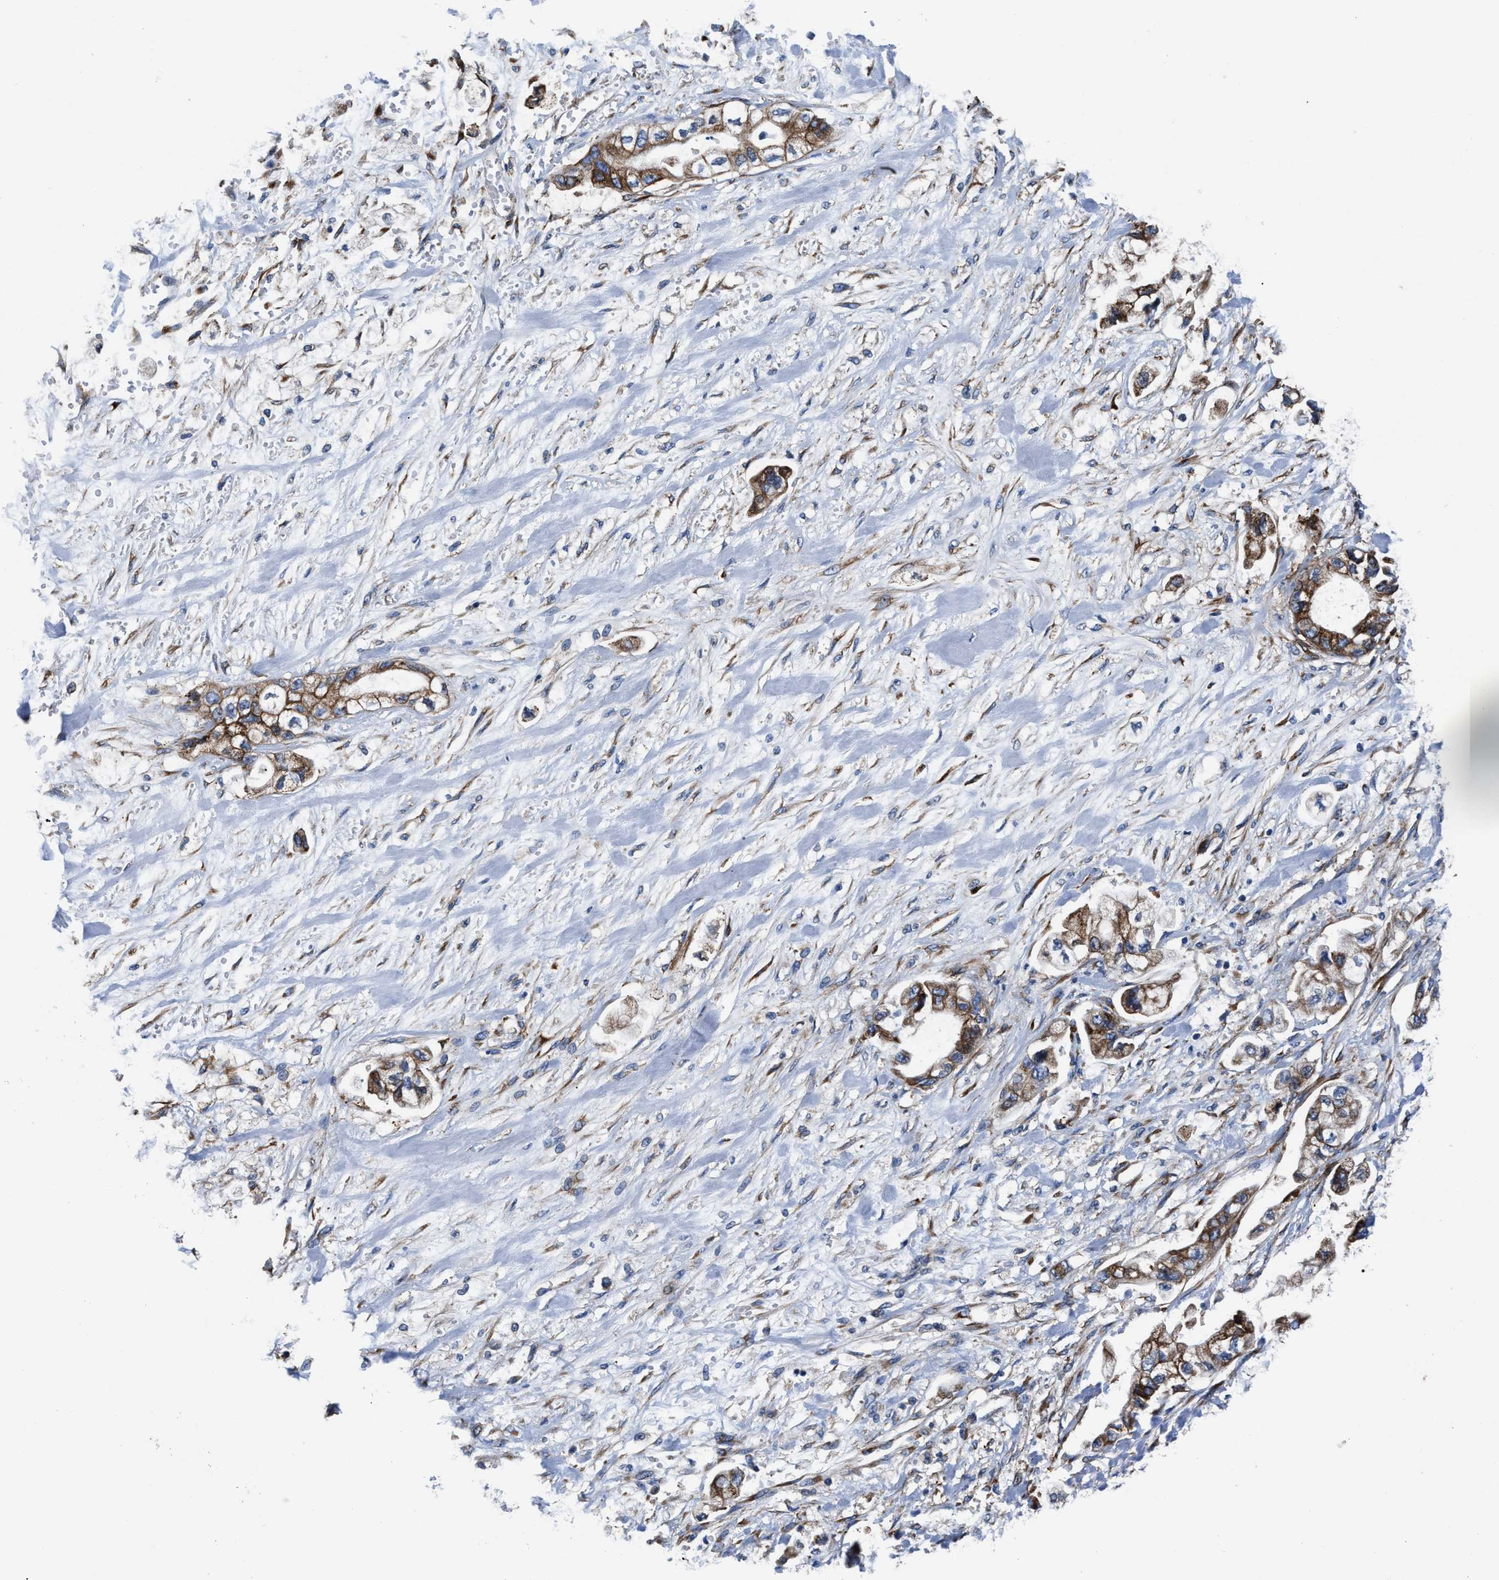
{"staining": {"intensity": "moderate", "quantity": ">75%", "location": "cytoplasmic/membranous"}, "tissue": "stomach cancer", "cell_type": "Tumor cells", "image_type": "cancer", "snomed": [{"axis": "morphology", "description": "Normal tissue, NOS"}, {"axis": "morphology", "description": "Adenocarcinoma, NOS"}, {"axis": "topography", "description": "Stomach"}], "caption": "A histopathology image of stomach cancer stained for a protein demonstrates moderate cytoplasmic/membranous brown staining in tumor cells.", "gene": "SLC12A2", "patient": {"sex": "male", "age": 62}}